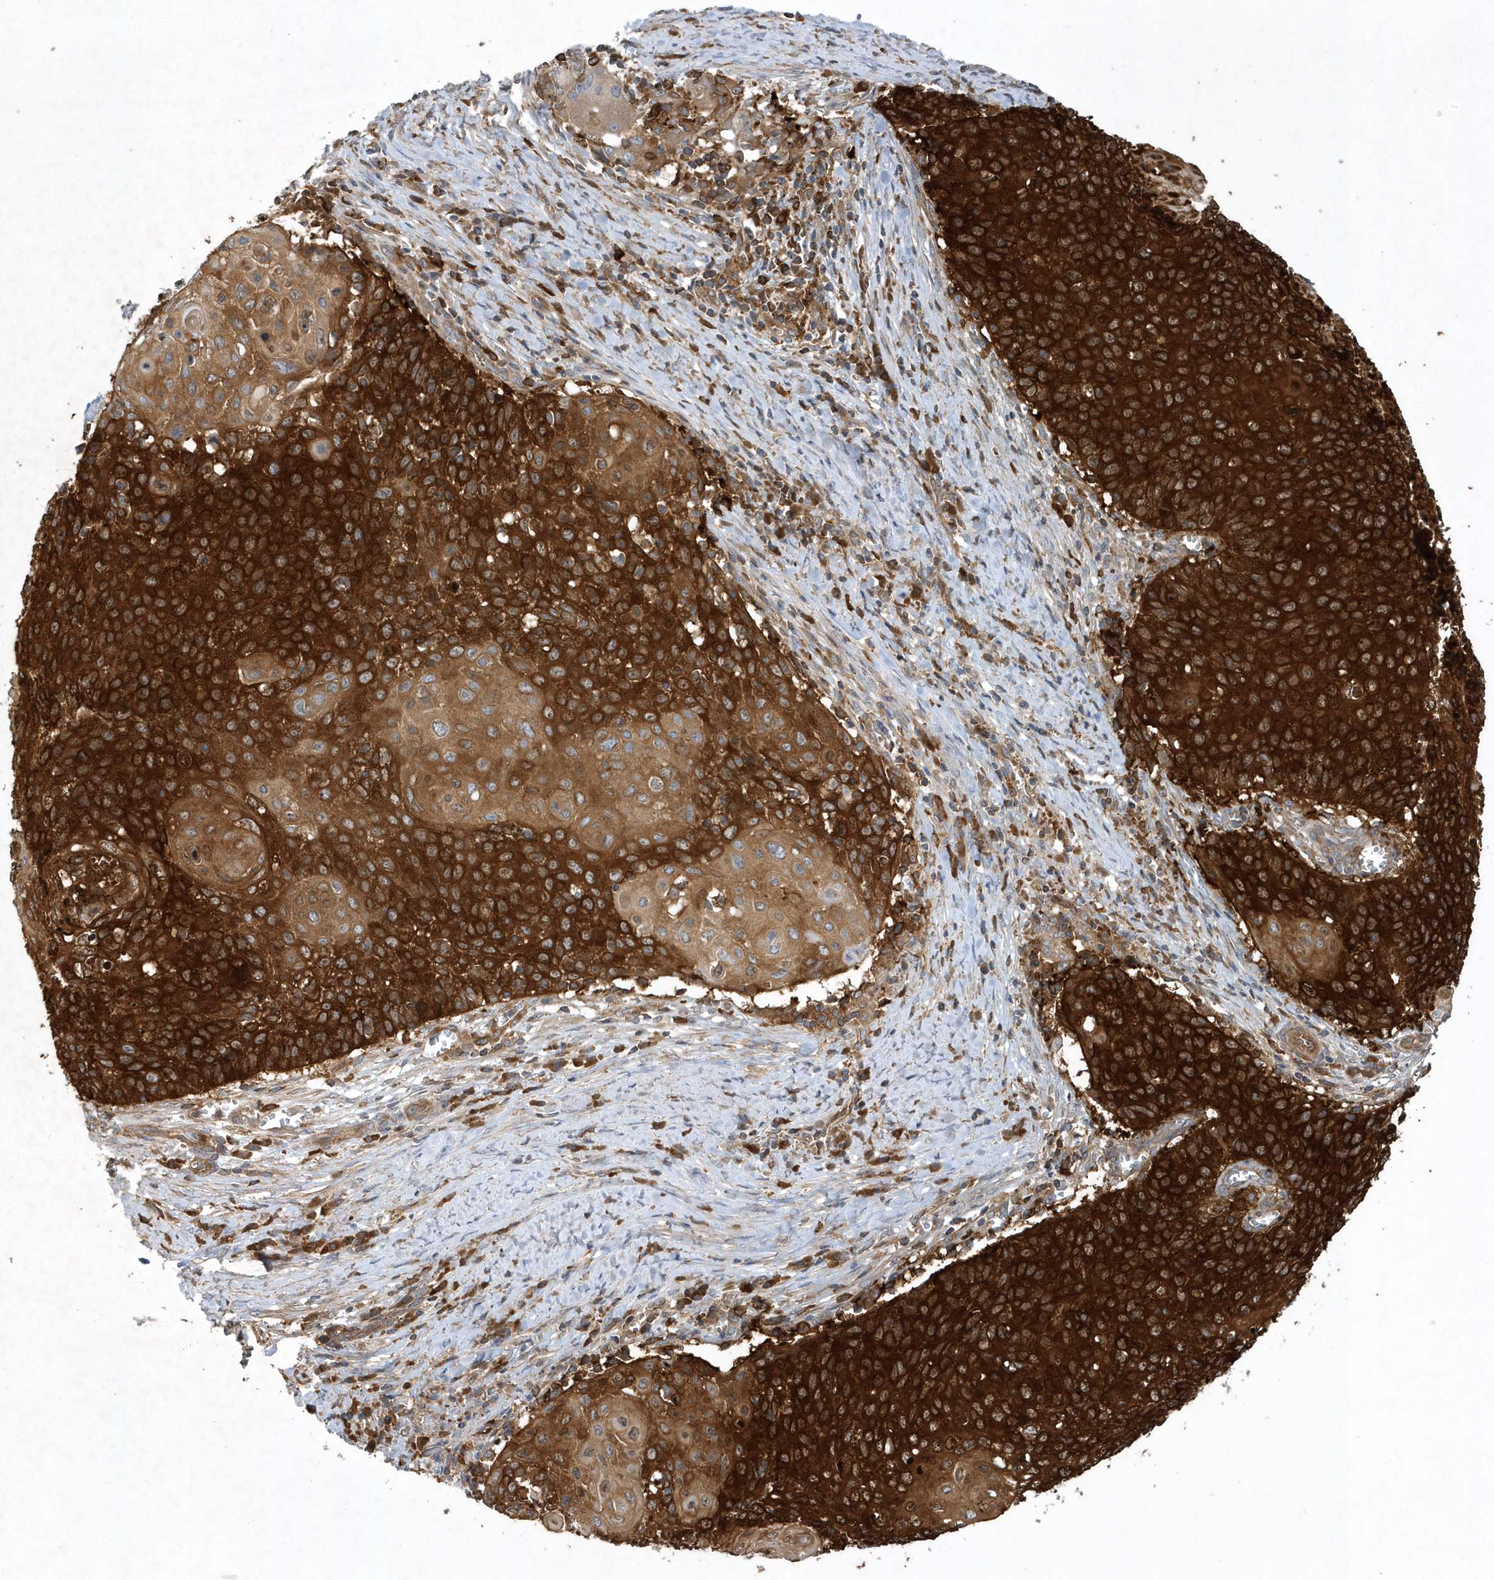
{"staining": {"intensity": "strong", "quantity": ">75%", "location": "cytoplasmic/membranous"}, "tissue": "cervical cancer", "cell_type": "Tumor cells", "image_type": "cancer", "snomed": [{"axis": "morphology", "description": "Squamous cell carcinoma, NOS"}, {"axis": "topography", "description": "Cervix"}], "caption": "Immunohistochemical staining of human cervical cancer shows high levels of strong cytoplasmic/membranous expression in approximately >75% of tumor cells. (IHC, brightfield microscopy, high magnification).", "gene": "PAICS", "patient": {"sex": "female", "age": 39}}